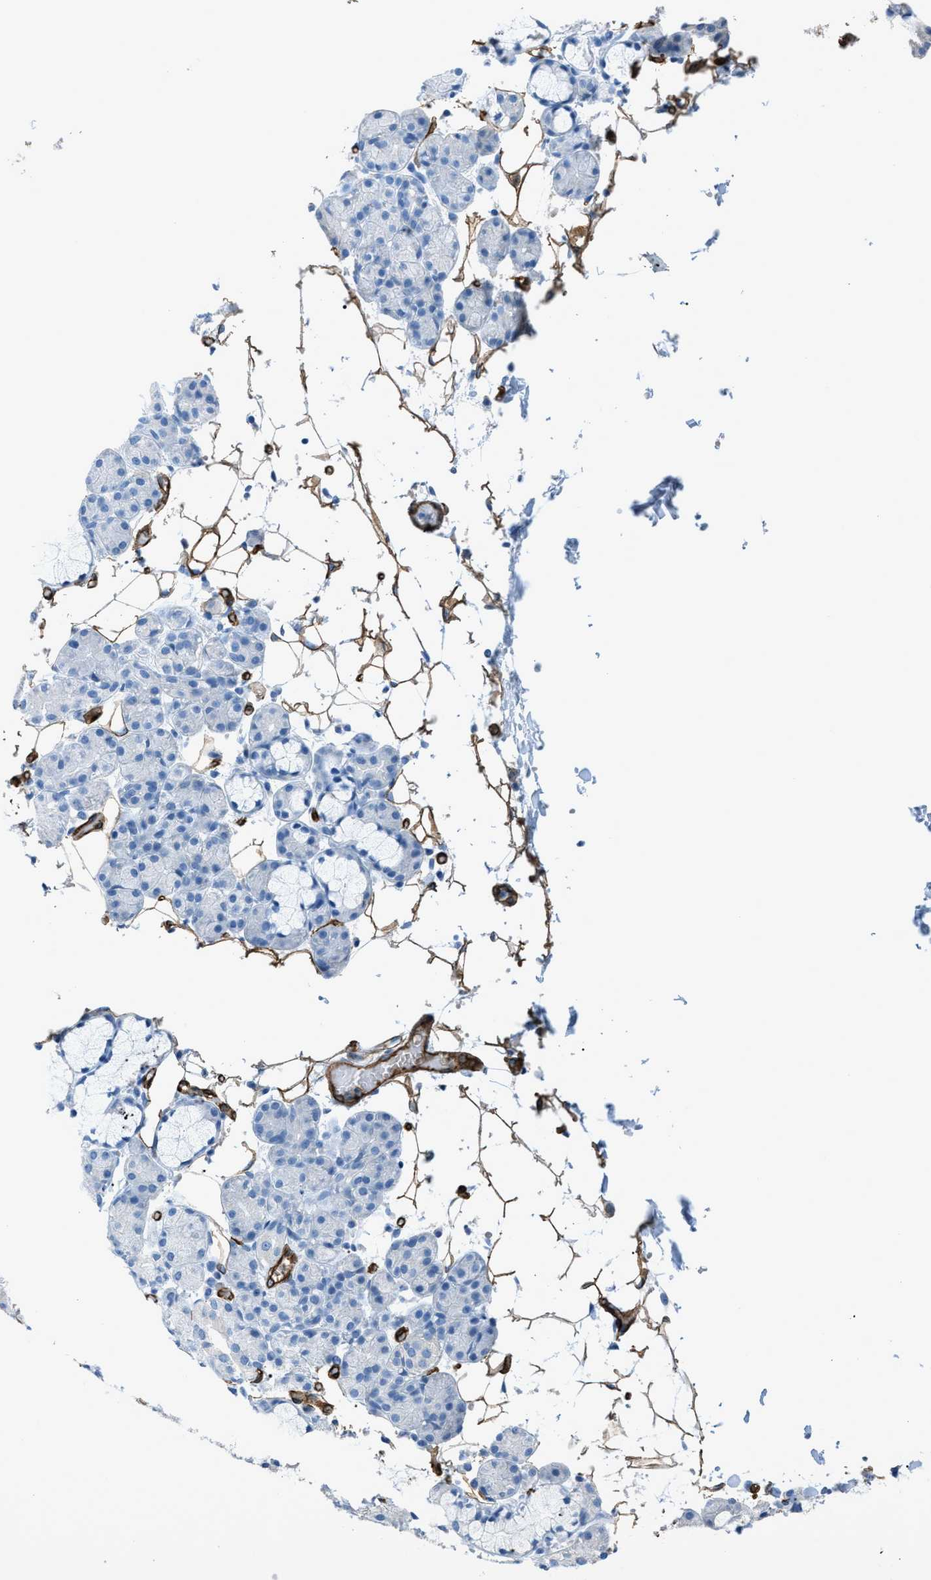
{"staining": {"intensity": "negative", "quantity": "none", "location": "none"}, "tissue": "salivary gland", "cell_type": "Glandular cells", "image_type": "normal", "snomed": [{"axis": "morphology", "description": "Normal tissue, NOS"}, {"axis": "topography", "description": "Salivary gland"}], "caption": "Human salivary gland stained for a protein using immunohistochemistry (IHC) displays no expression in glandular cells.", "gene": "SLC22A15", "patient": {"sex": "male", "age": 63}}